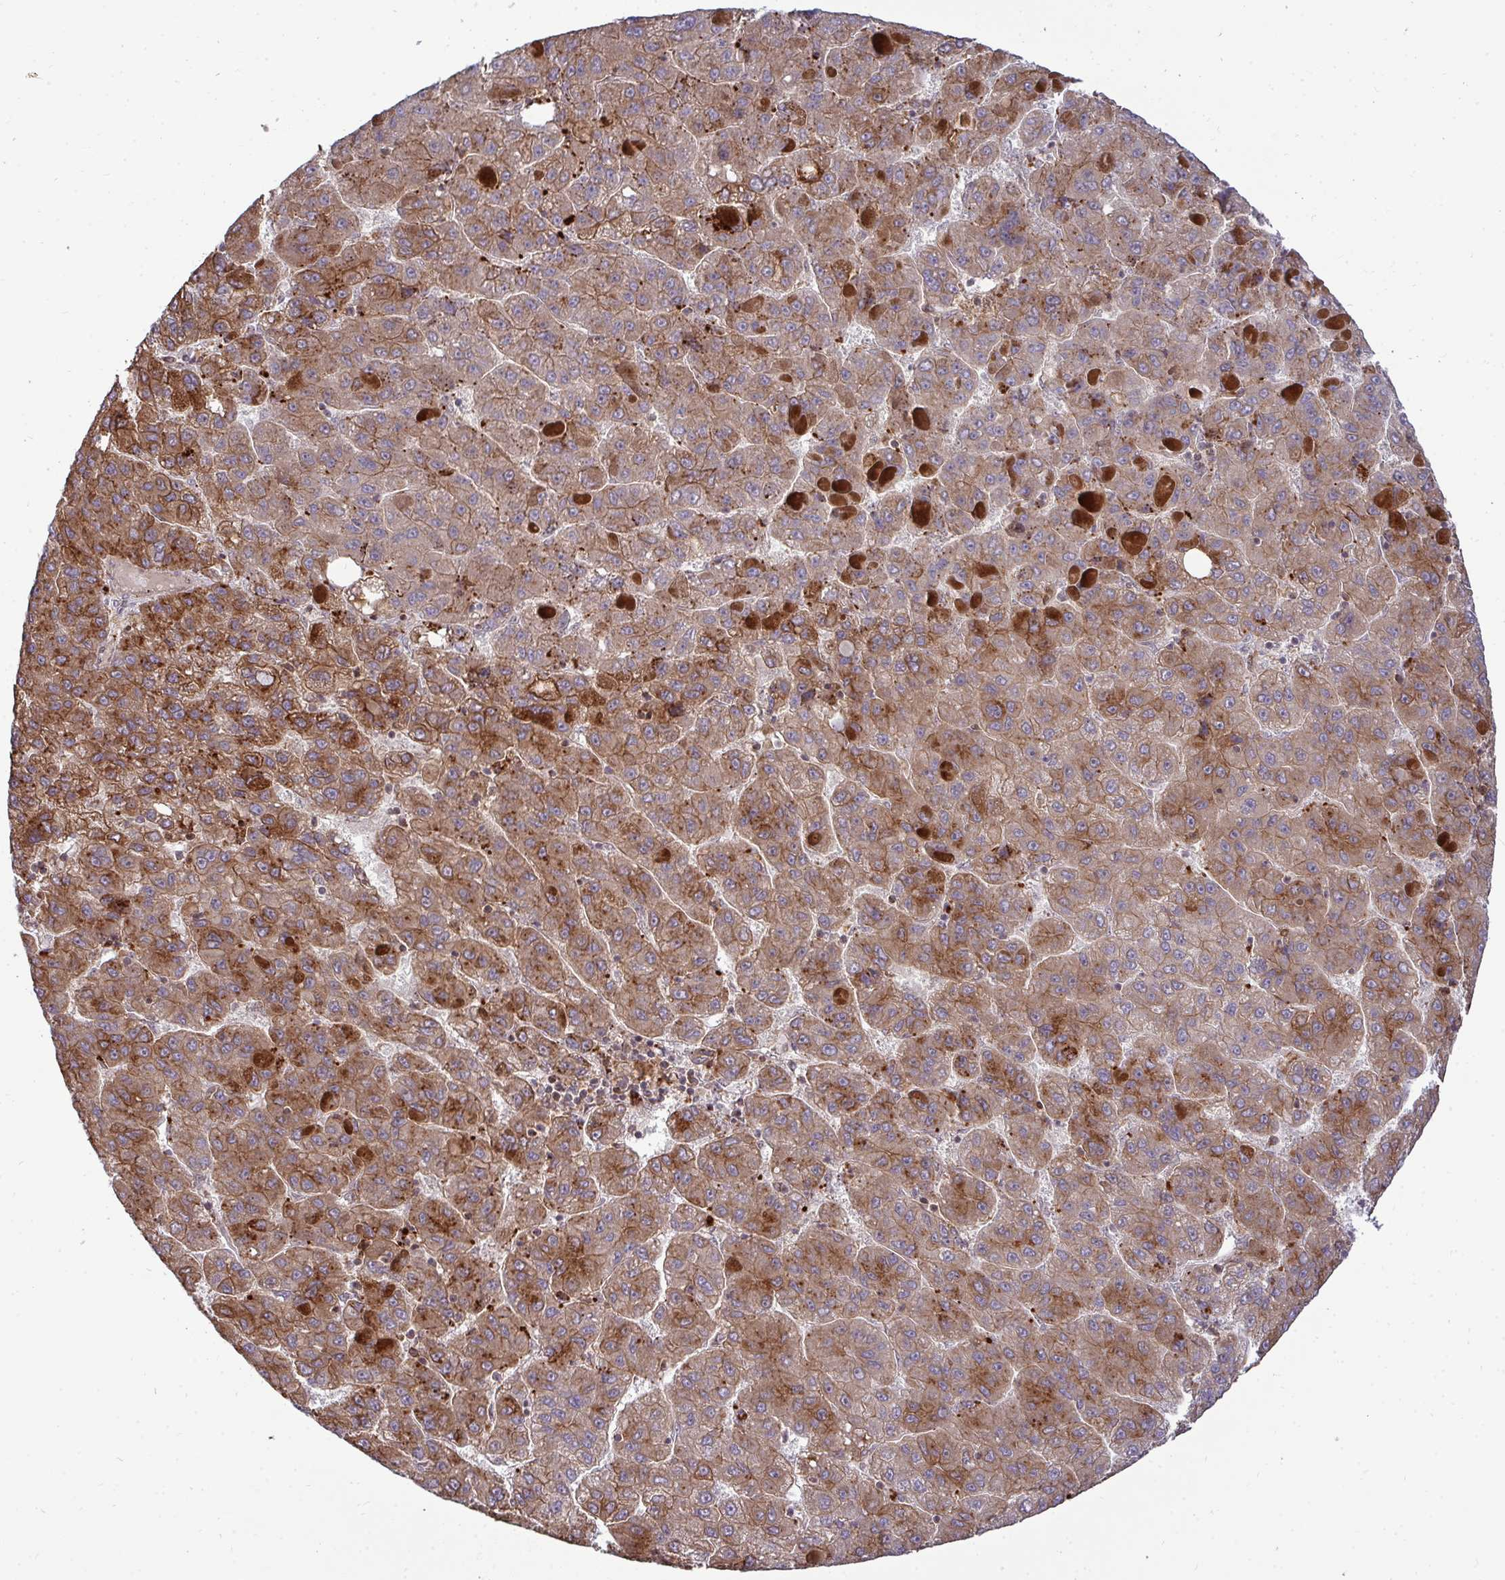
{"staining": {"intensity": "moderate", "quantity": ">75%", "location": "cytoplasmic/membranous"}, "tissue": "liver cancer", "cell_type": "Tumor cells", "image_type": "cancer", "snomed": [{"axis": "morphology", "description": "Carcinoma, Hepatocellular, NOS"}, {"axis": "topography", "description": "Liver"}], "caption": "The image displays staining of liver cancer (hepatocellular carcinoma), revealing moderate cytoplasmic/membranous protein staining (brown color) within tumor cells. Using DAB (3,3'-diaminobenzidine) (brown) and hematoxylin (blue) stains, captured at high magnification using brightfield microscopy.", "gene": "TRIM44", "patient": {"sex": "female", "age": 82}}